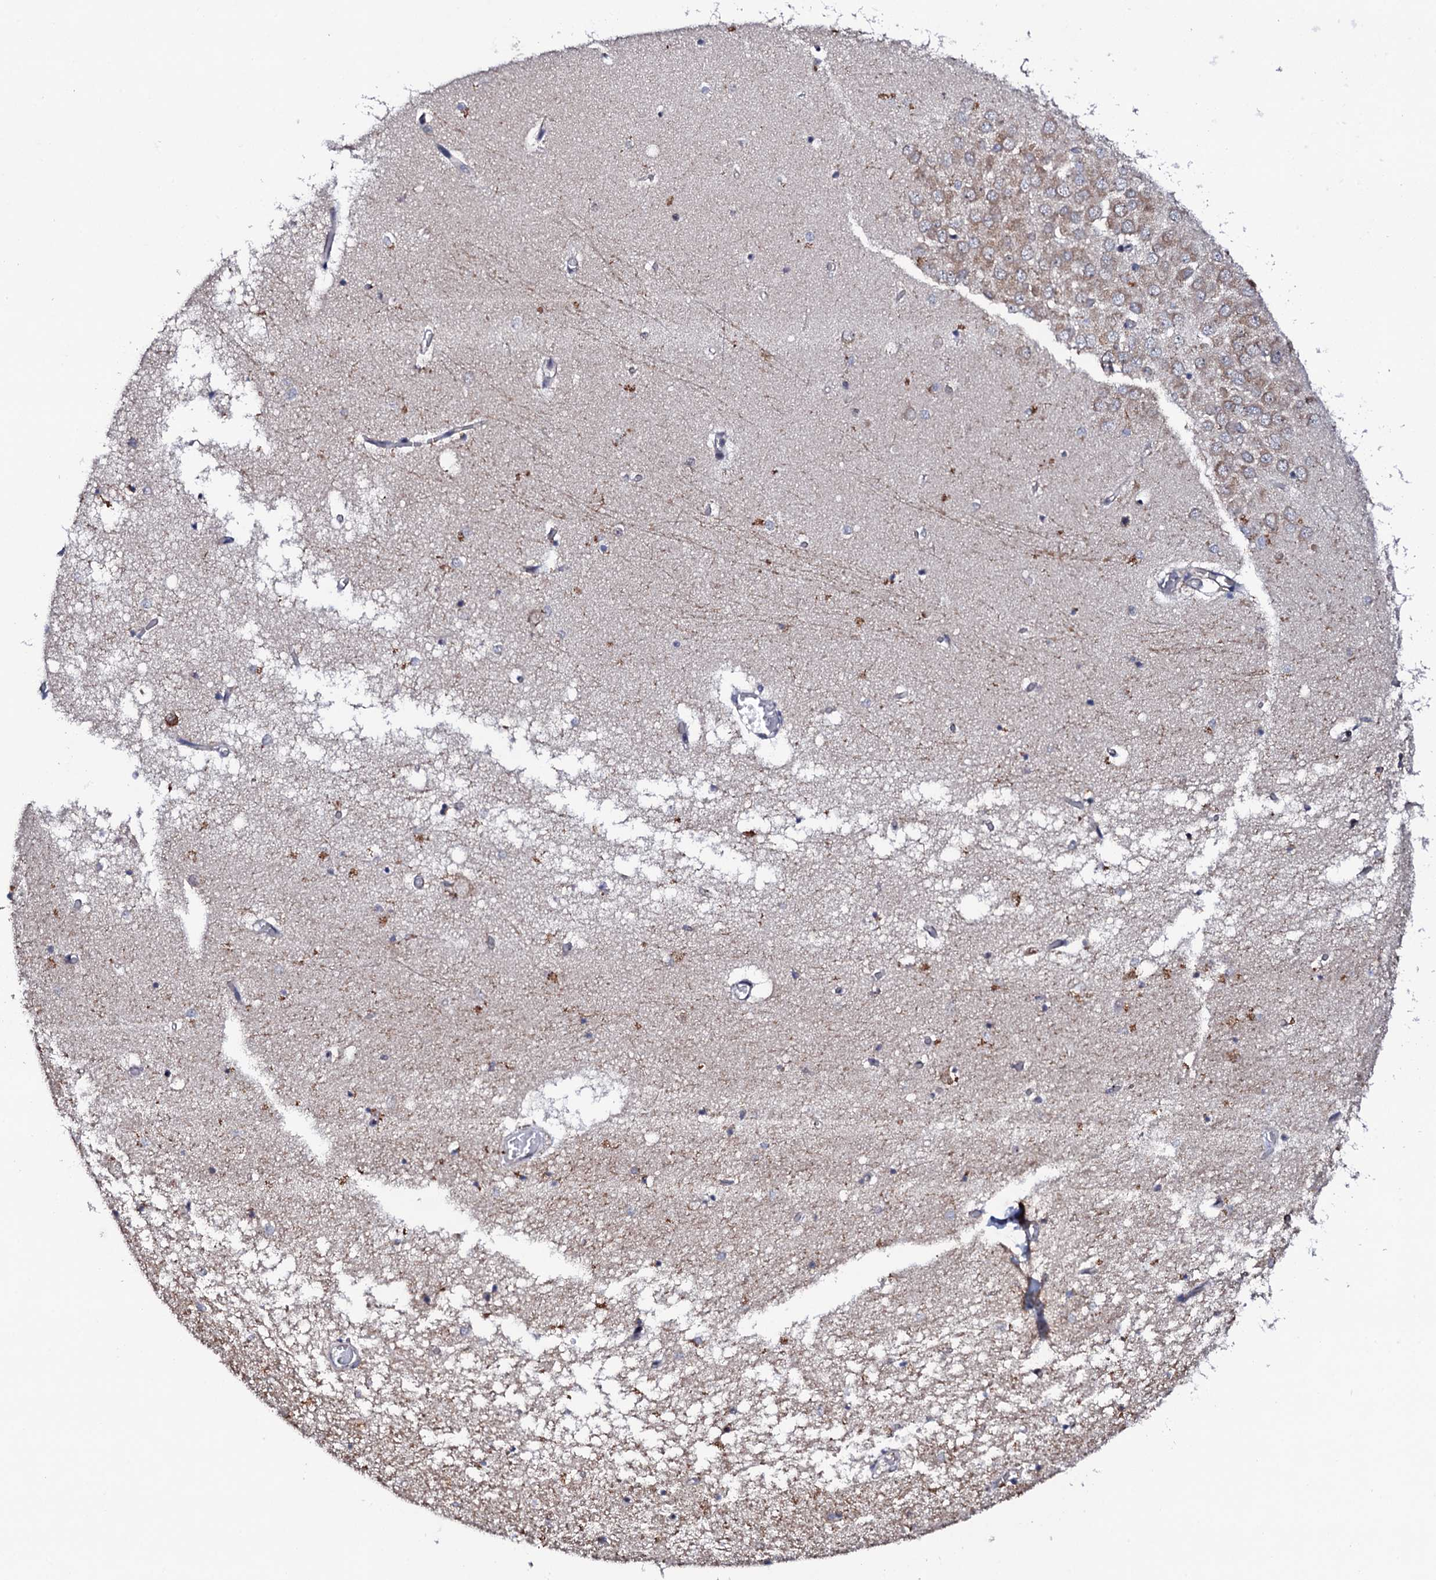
{"staining": {"intensity": "moderate", "quantity": "<25%", "location": "cytoplasmic/membranous"}, "tissue": "hippocampus", "cell_type": "Glial cells", "image_type": "normal", "snomed": [{"axis": "morphology", "description": "Normal tissue, NOS"}, {"axis": "topography", "description": "Hippocampus"}], "caption": "Glial cells exhibit moderate cytoplasmic/membranous expression in approximately <25% of cells in benign hippocampus.", "gene": "MTIF3", "patient": {"sex": "male", "age": 70}}